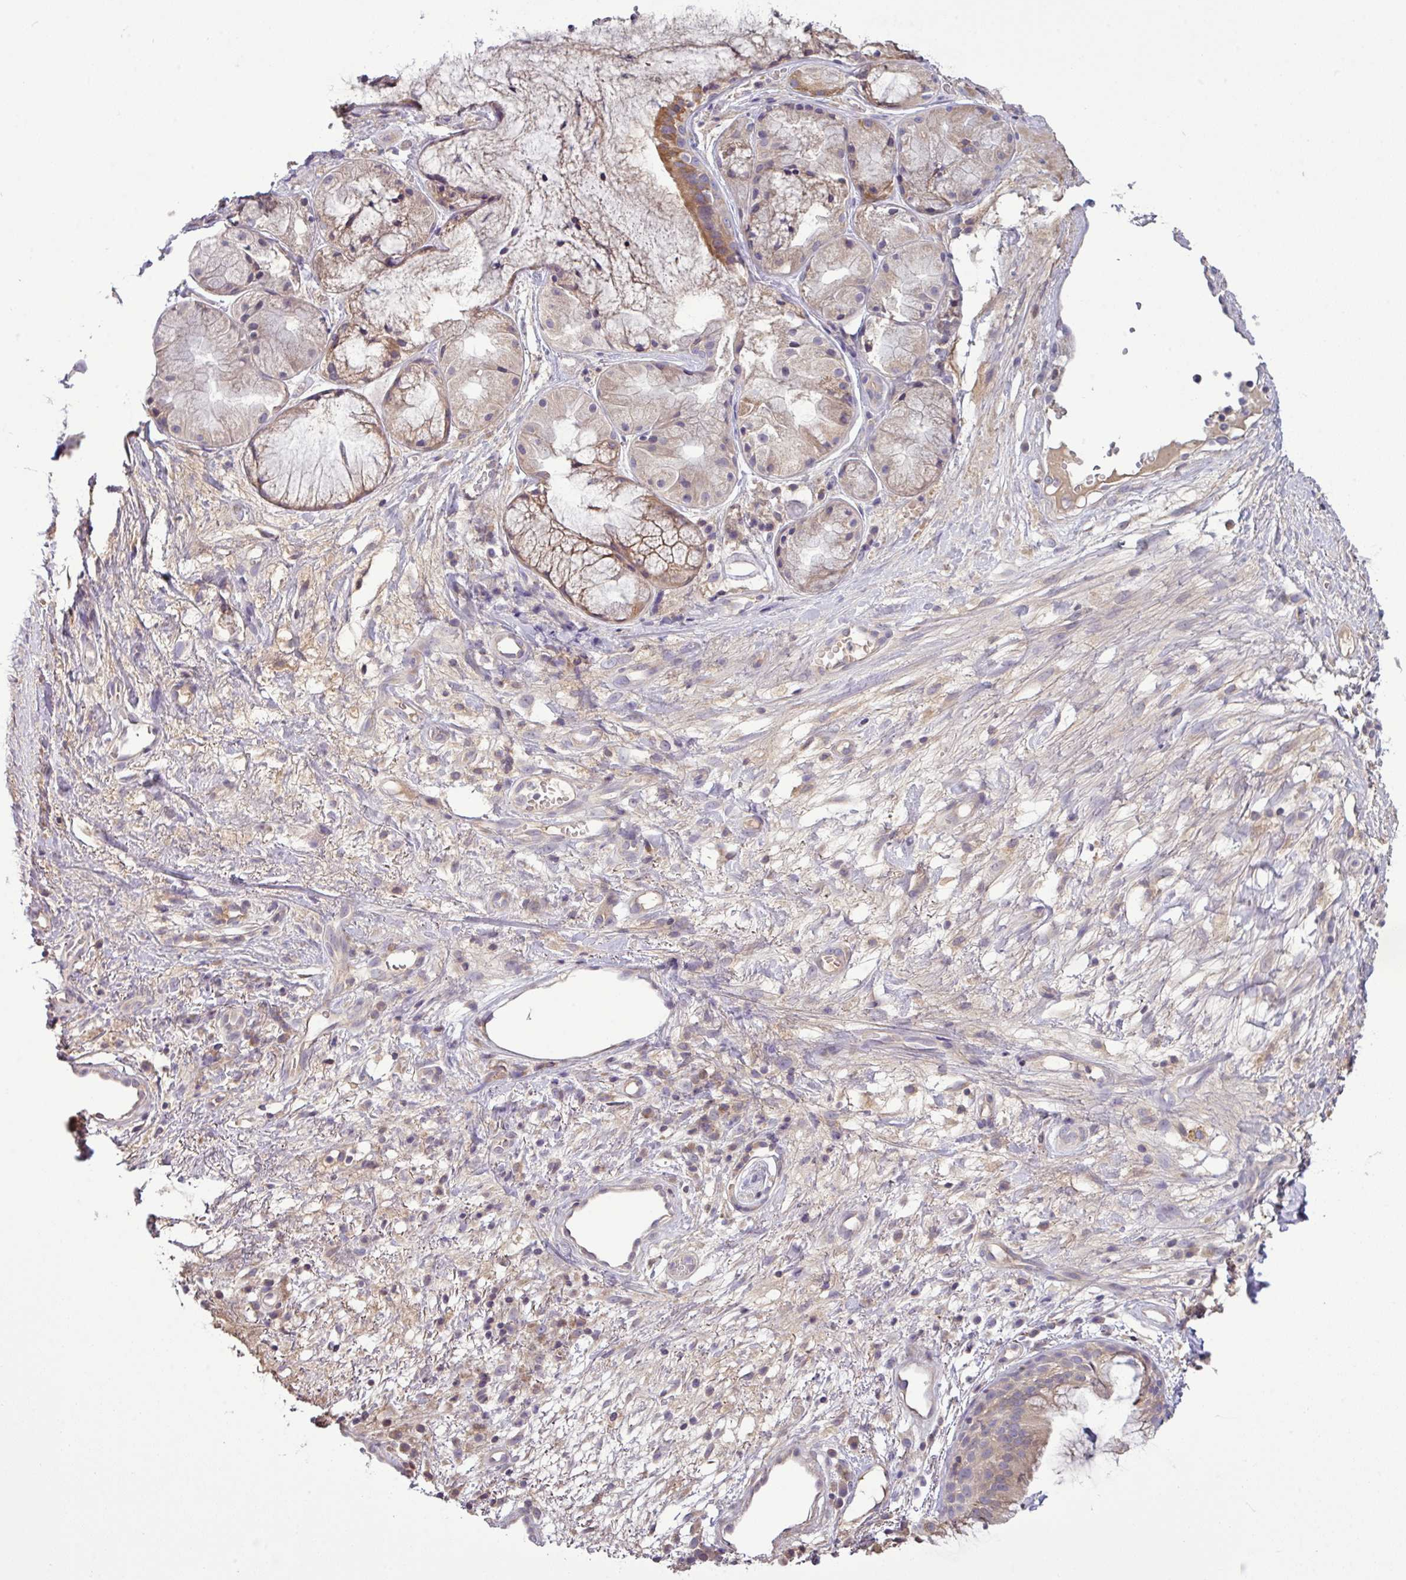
{"staining": {"intensity": "moderate", "quantity": "25%-75%", "location": "cytoplasmic/membranous"}, "tissue": "nasopharynx", "cell_type": "Respiratory epithelial cells", "image_type": "normal", "snomed": [{"axis": "morphology", "description": "Normal tissue, NOS"}, {"axis": "topography", "description": "Cartilage tissue"}, {"axis": "topography", "description": "Nasopharynx"}, {"axis": "topography", "description": "Thyroid gland"}], "caption": "Immunohistochemical staining of unremarkable human nasopharynx displays 25%-75% levels of moderate cytoplasmic/membranous protein staining in about 25%-75% of respiratory epithelial cells.", "gene": "TMEM62", "patient": {"sex": "male", "age": 63}}